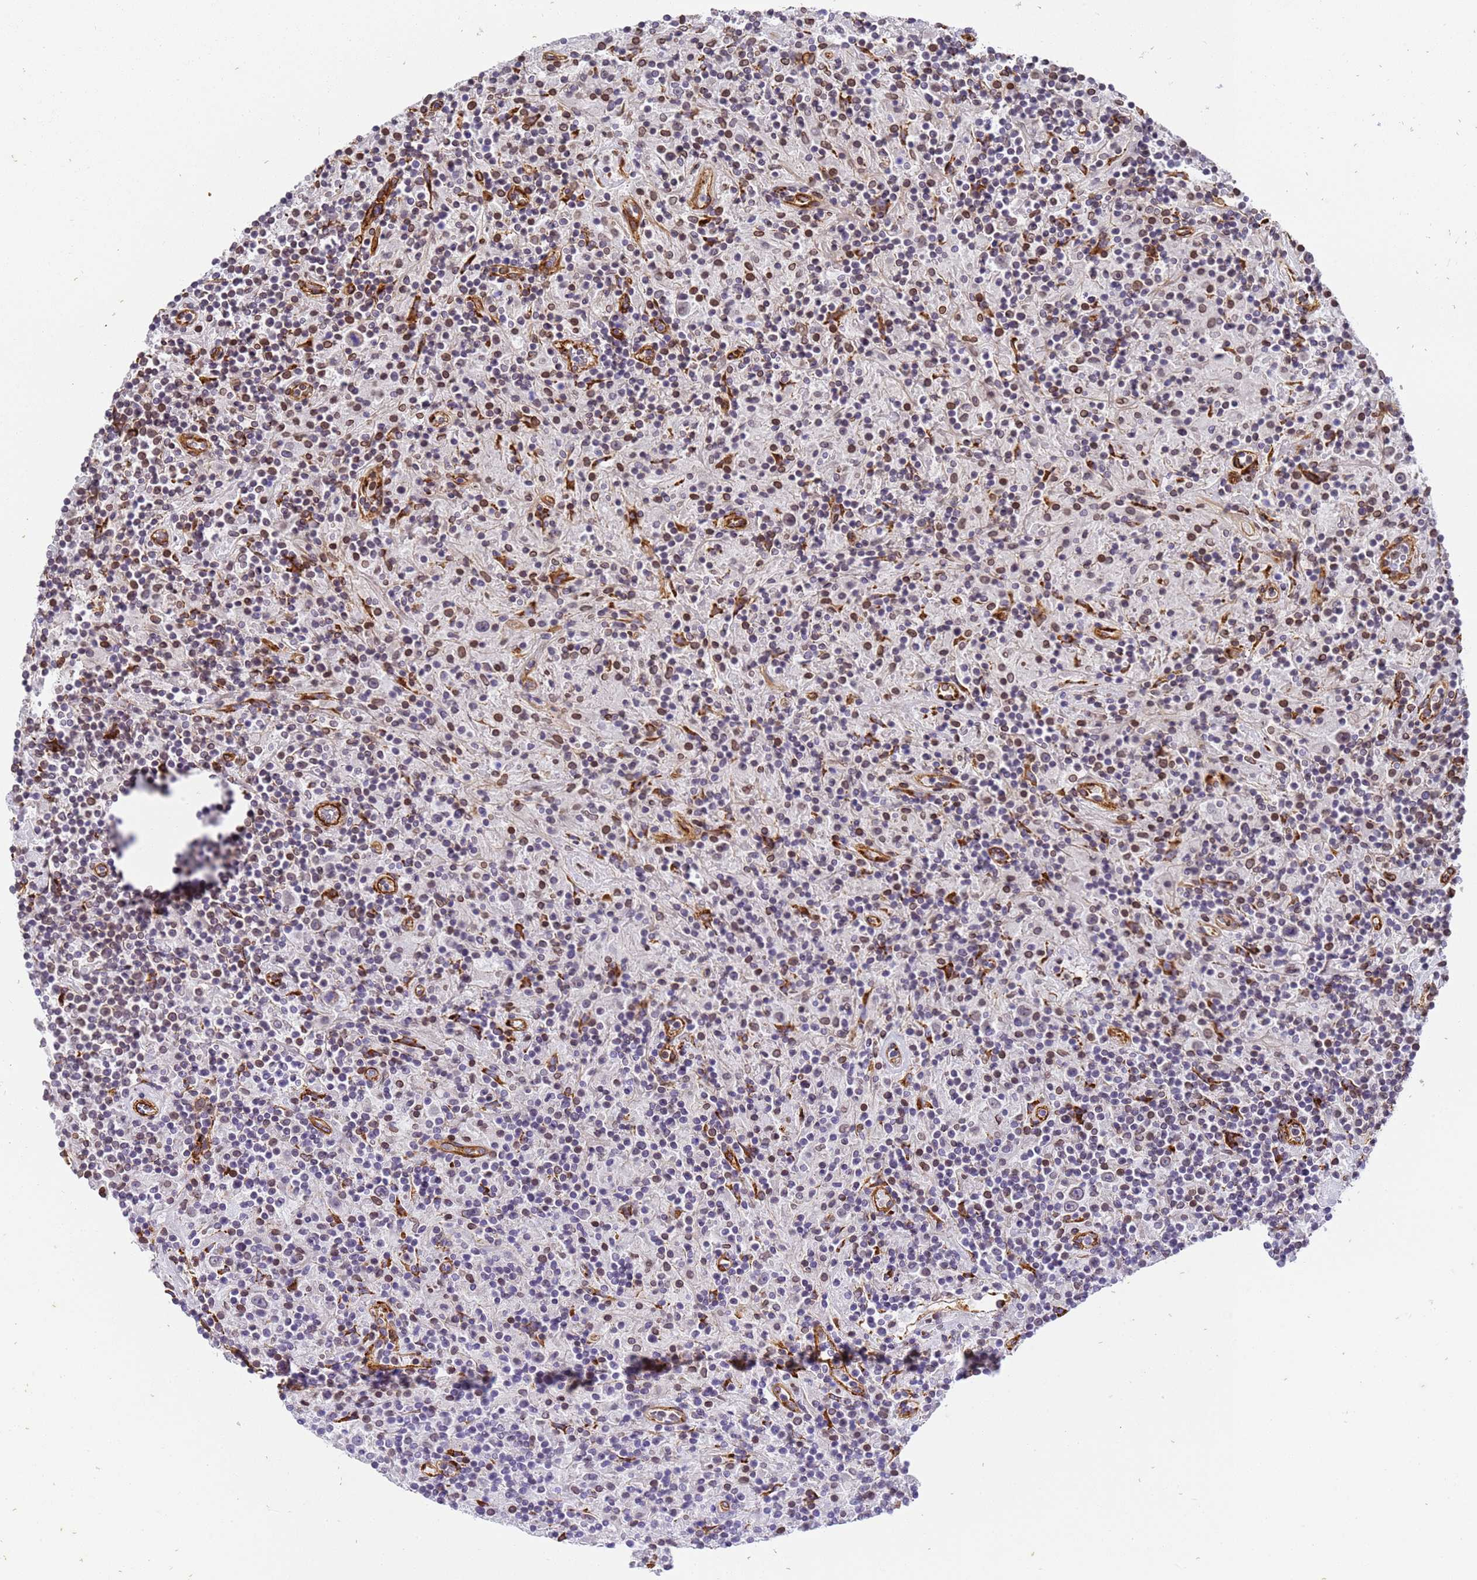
{"staining": {"intensity": "weak", "quantity": "25%-75%", "location": "nuclear"}, "tissue": "lymphoma", "cell_type": "Tumor cells", "image_type": "cancer", "snomed": [{"axis": "morphology", "description": "Hodgkin's disease, NOS"}, {"axis": "topography", "description": "Lymph node"}], "caption": "Lymphoma stained for a protein exhibits weak nuclear positivity in tumor cells.", "gene": "IGFBP7", "patient": {"sex": "male", "age": 70}}